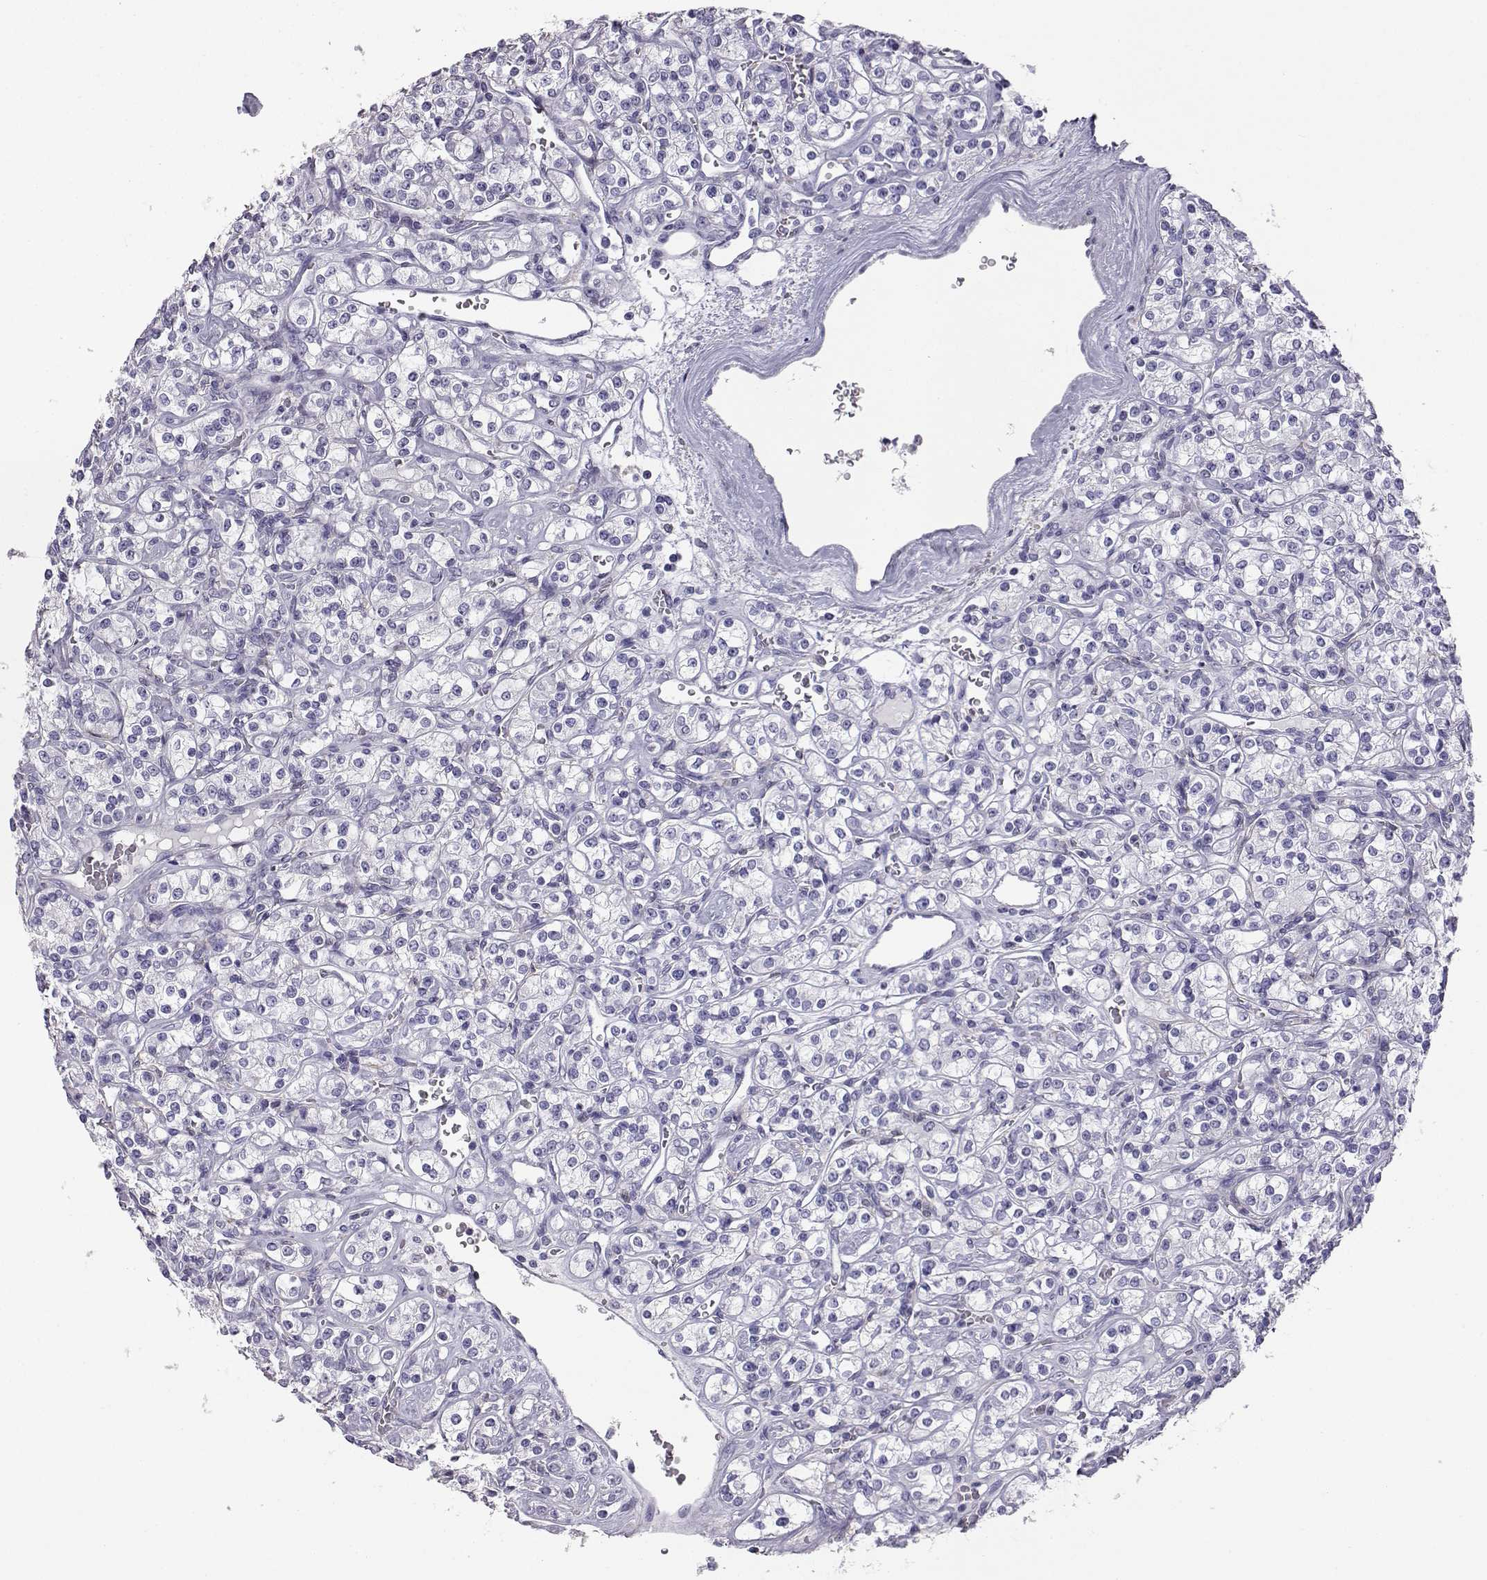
{"staining": {"intensity": "negative", "quantity": "none", "location": "none"}, "tissue": "renal cancer", "cell_type": "Tumor cells", "image_type": "cancer", "snomed": [{"axis": "morphology", "description": "Adenocarcinoma, NOS"}, {"axis": "topography", "description": "Kidney"}], "caption": "The image shows no staining of tumor cells in adenocarcinoma (renal).", "gene": "AKR1B1", "patient": {"sex": "male", "age": 77}}